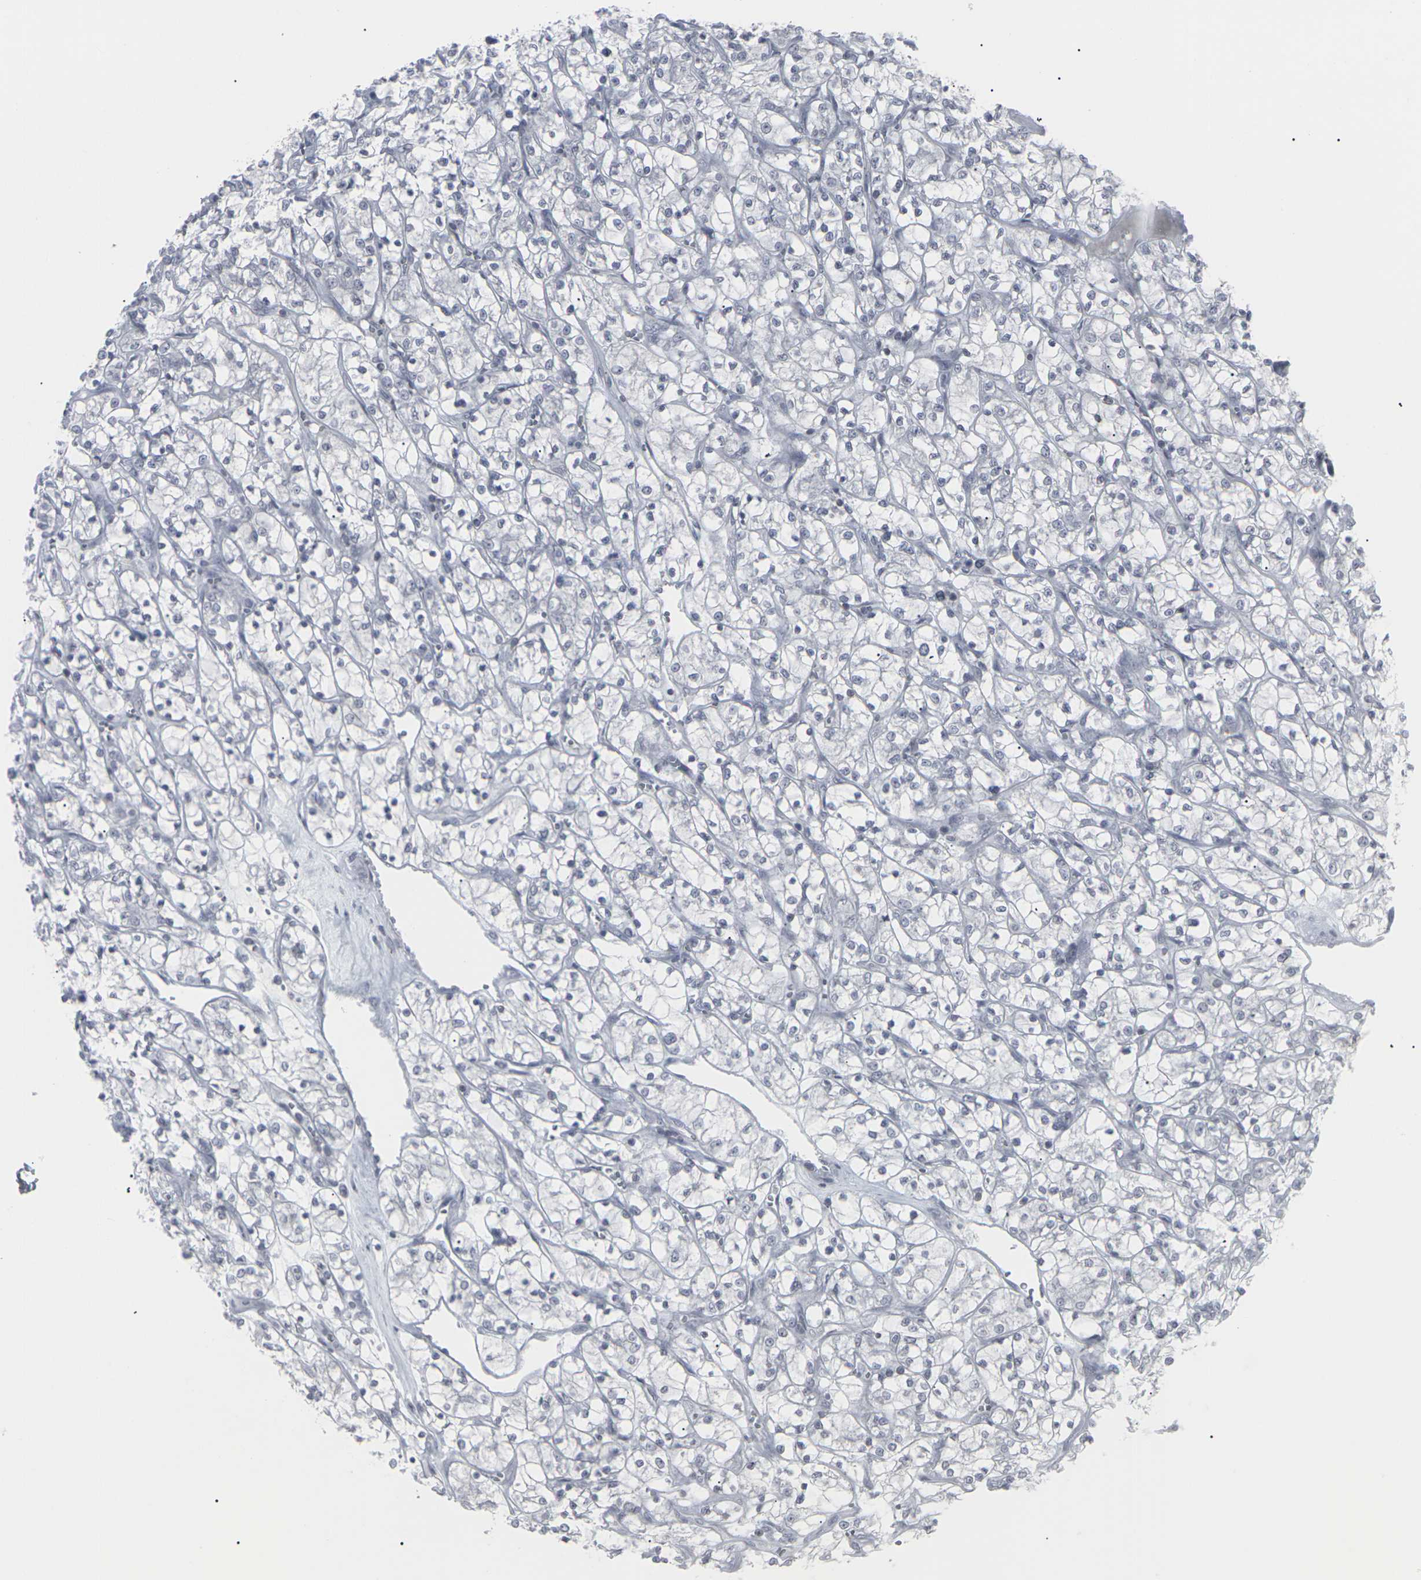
{"staining": {"intensity": "negative", "quantity": "none", "location": "none"}, "tissue": "renal cancer", "cell_type": "Tumor cells", "image_type": "cancer", "snomed": [{"axis": "morphology", "description": "Adenocarcinoma, NOS"}, {"axis": "topography", "description": "Kidney"}], "caption": "Tumor cells show no significant protein staining in renal adenocarcinoma.", "gene": "APOBEC2", "patient": {"sex": "female", "age": 69}}